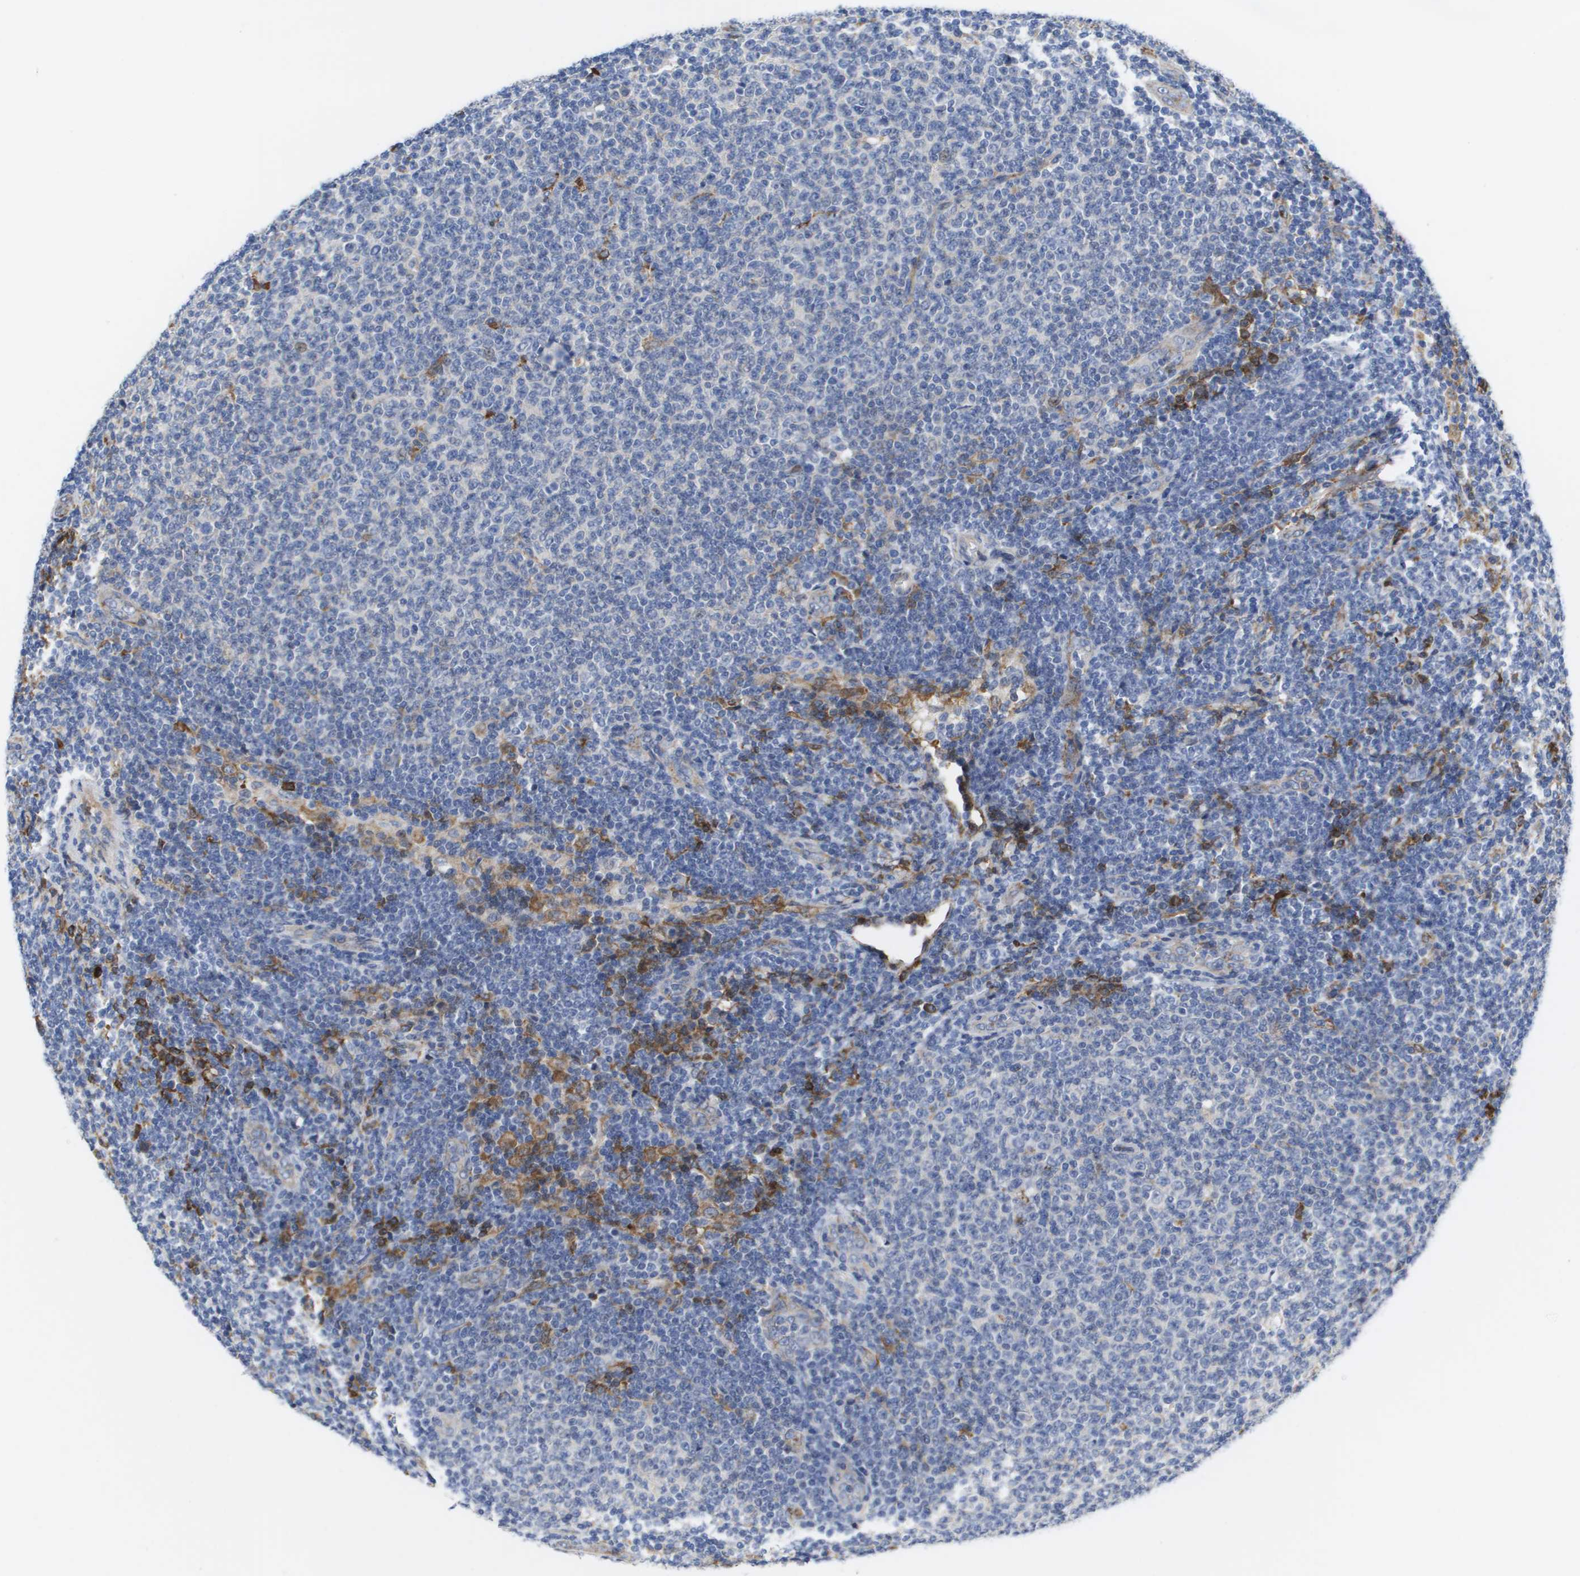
{"staining": {"intensity": "moderate", "quantity": "<25%", "location": "cytoplasmic/membranous"}, "tissue": "lymphoma", "cell_type": "Tumor cells", "image_type": "cancer", "snomed": [{"axis": "morphology", "description": "Malignant lymphoma, non-Hodgkin's type, Low grade"}, {"axis": "topography", "description": "Lymph node"}], "caption": "This image exhibits IHC staining of malignant lymphoma, non-Hodgkin's type (low-grade), with low moderate cytoplasmic/membranous staining in approximately <25% of tumor cells.", "gene": "SERPINC1", "patient": {"sex": "male", "age": 66}}